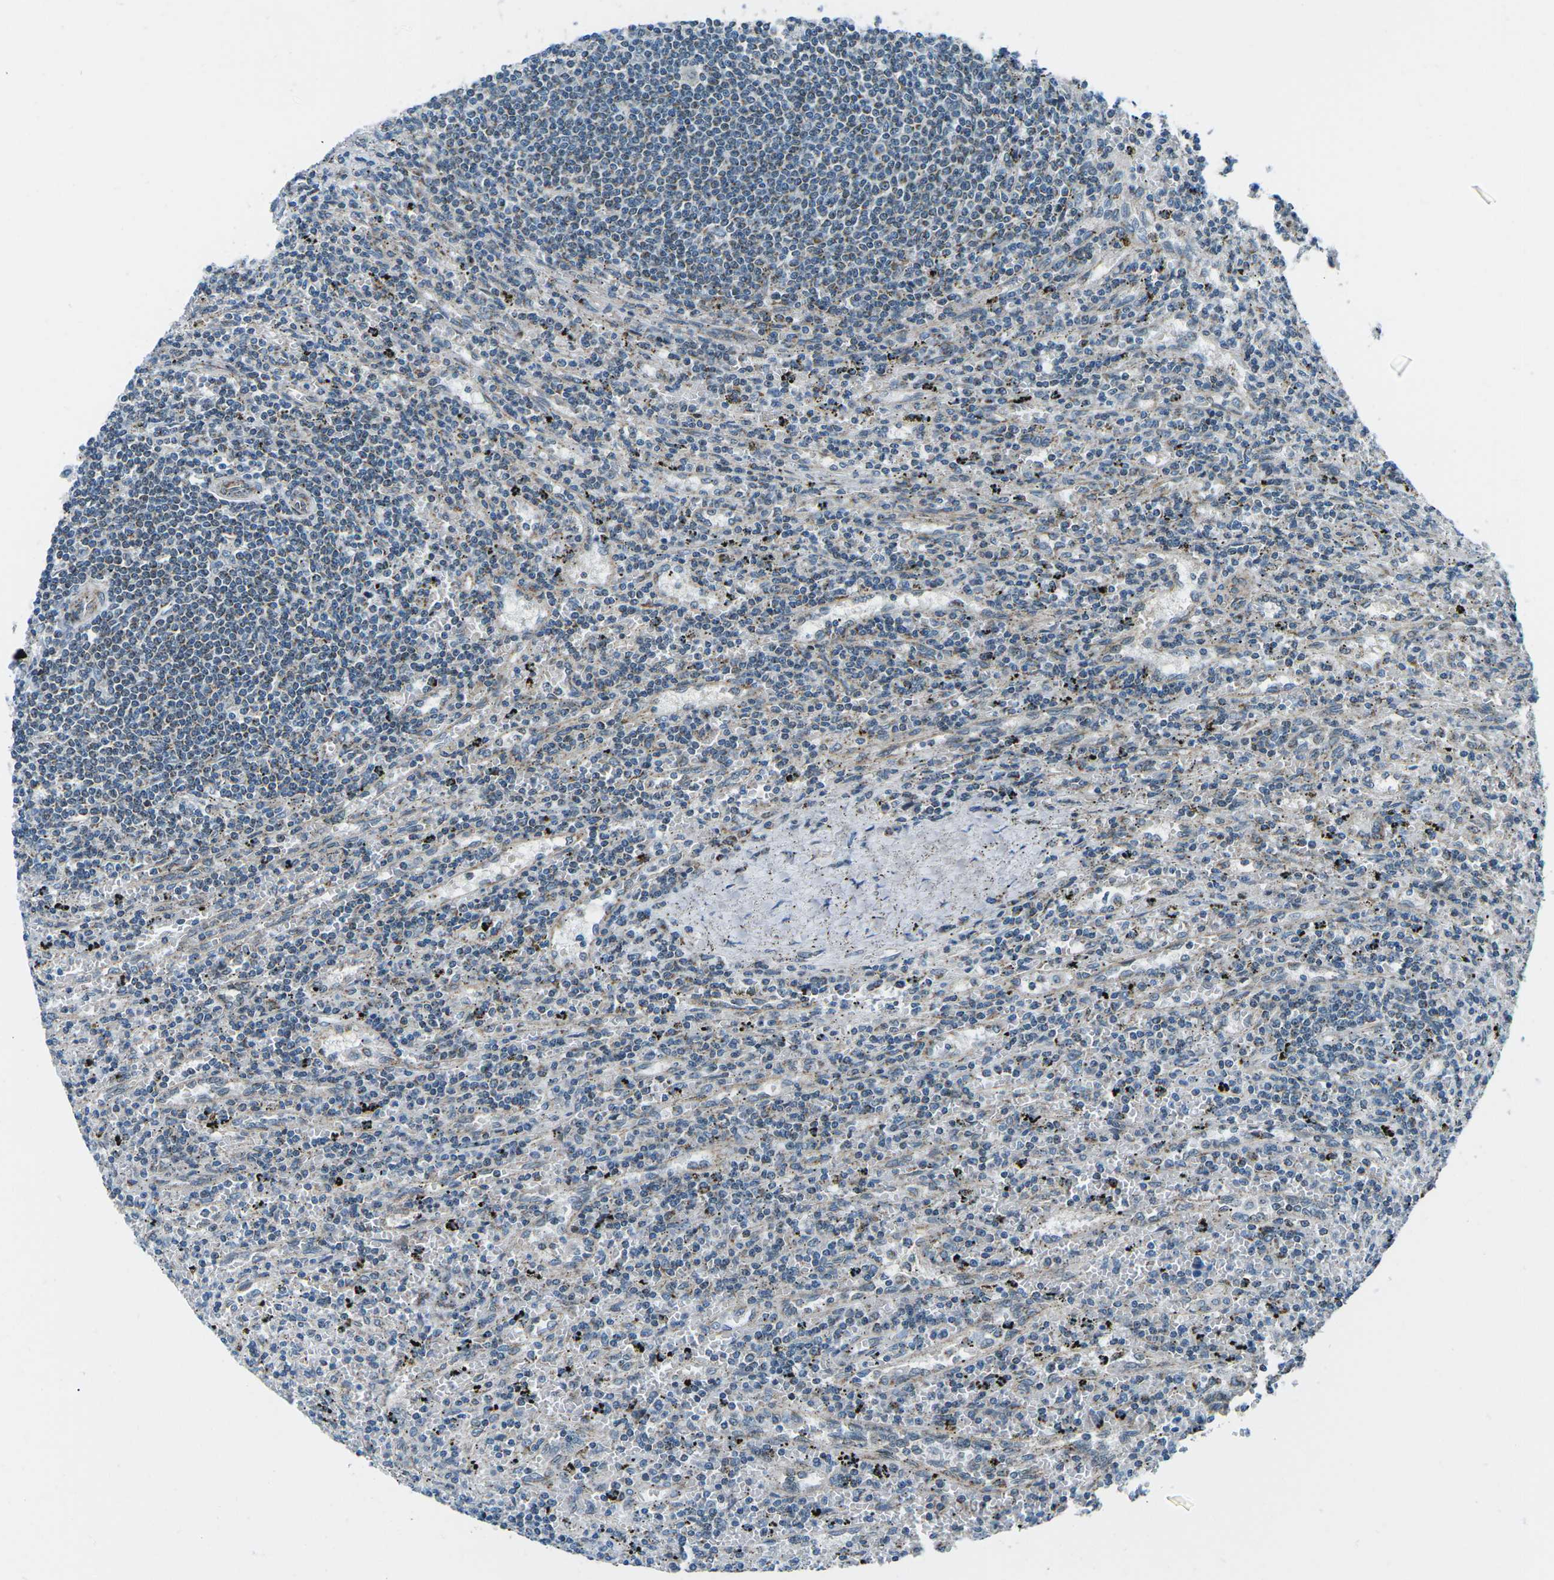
{"staining": {"intensity": "weak", "quantity": "<25%", "location": "cytoplasmic/membranous"}, "tissue": "lymphoma", "cell_type": "Tumor cells", "image_type": "cancer", "snomed": [{"axis": "morphology", "description": "Malignant lymphoma, non-Hodgkin's type, Low grade"}, {"axis": "topography", "description": "Spleen"}], "caption": "Tumor cells are negative for protein expression in human lymphoma. (Immunohistochemistry (ihc), brightfield microscopy, high magnification).", "gene": "RFESD", "patient": {"sex": "male", "age": 76}}